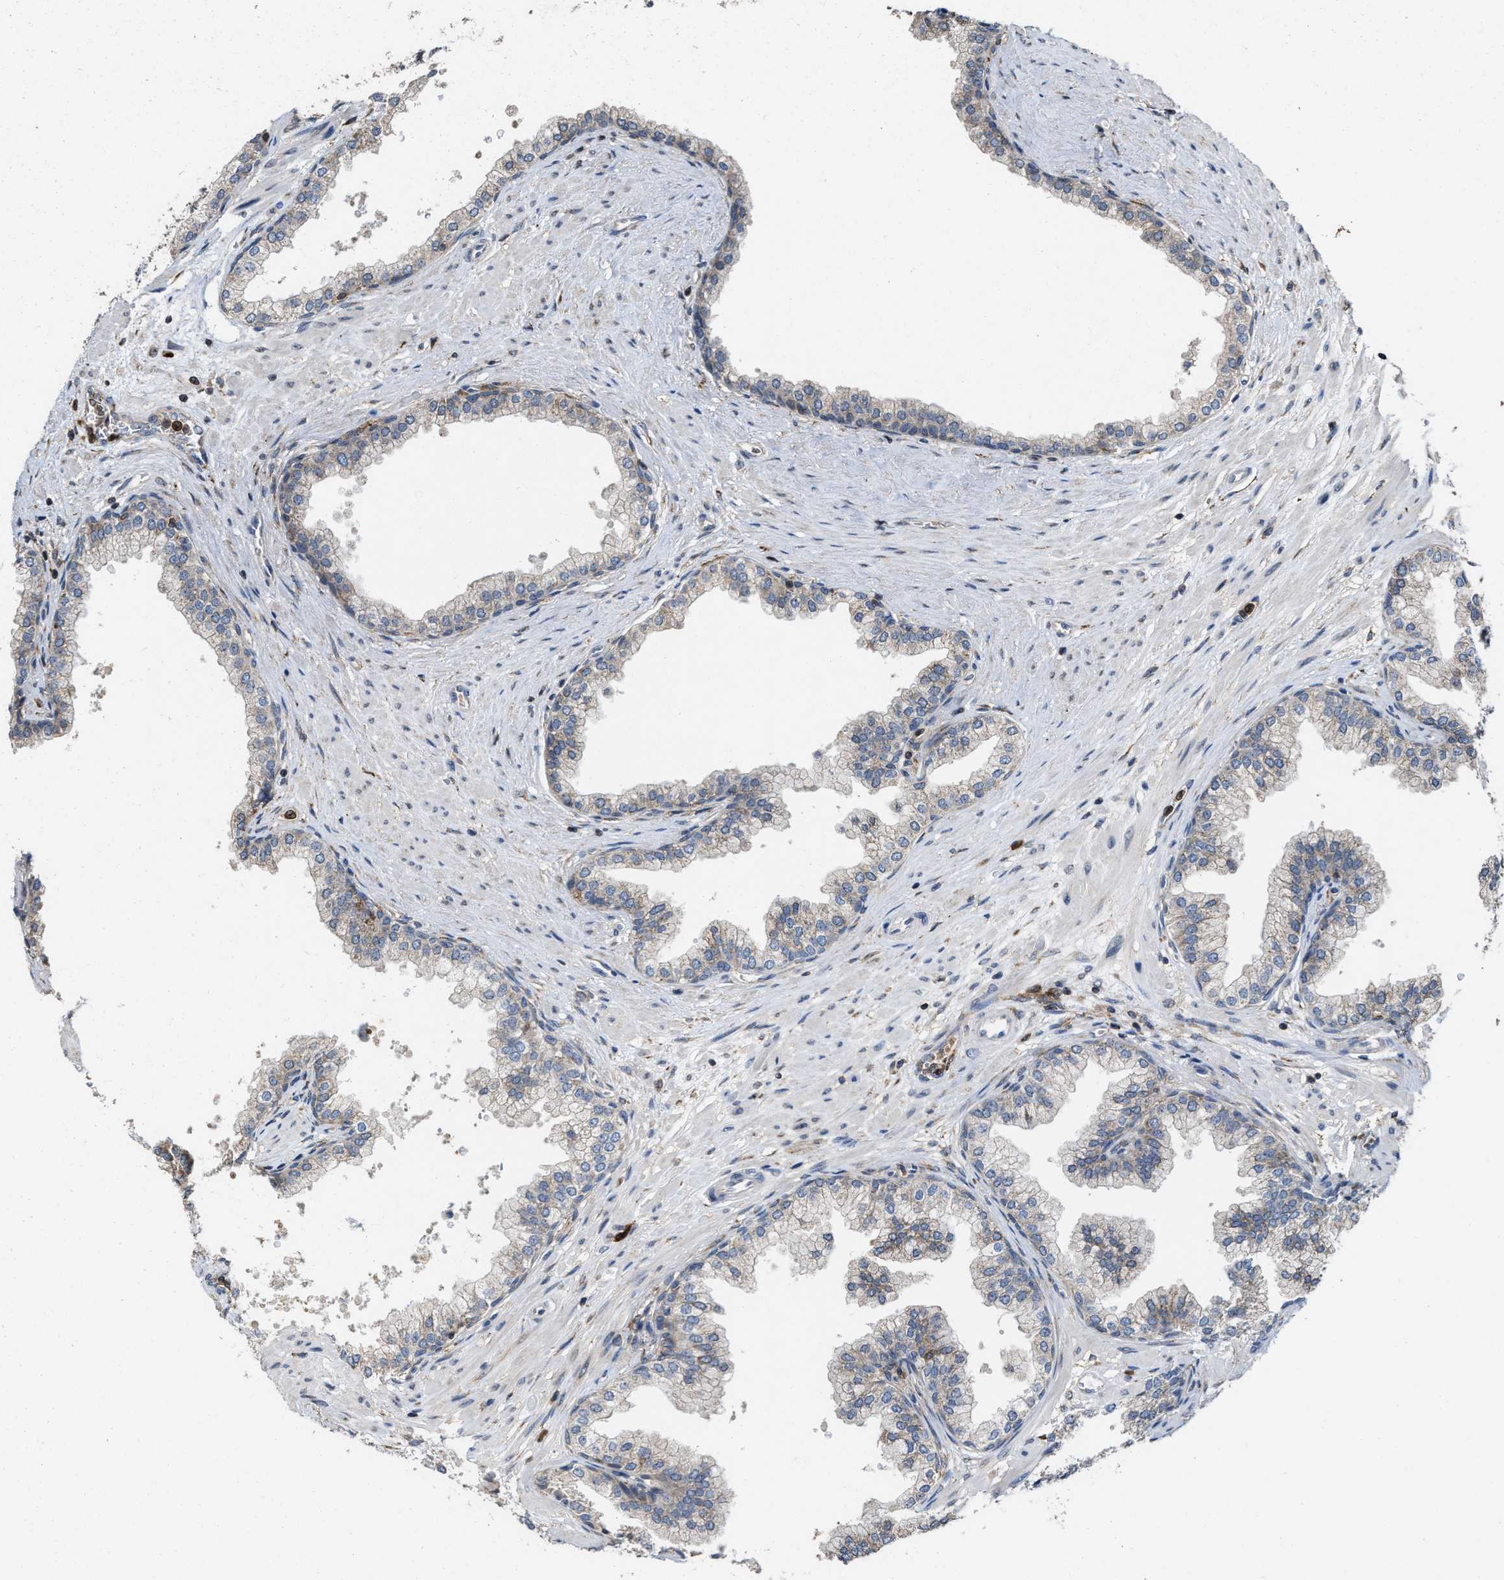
{"staining": {"intensity": "moderate", "quantity": "<25%", "location": "cytoplasmic/membranous"}, "tissue": "prostate", "cell_type": "Glandular cells", "image_type": "normal", "snomed": [{"axis": "morphology", "description": "Normal tissue, NOS"}, {"axis": "morphology", "description": "Urothelial carcinoma, Low grade"}, {"axis": "topography", "description": "Urinary bladder"}, {"axis": "topography", "description": "Prostate"}], "caption": "Normal prostate displays moderate cytoplasmic/membranous expression in about <25% of glandular cells.", "gene": "FGD3", "patient": {"sex": "male", "age": 60}}